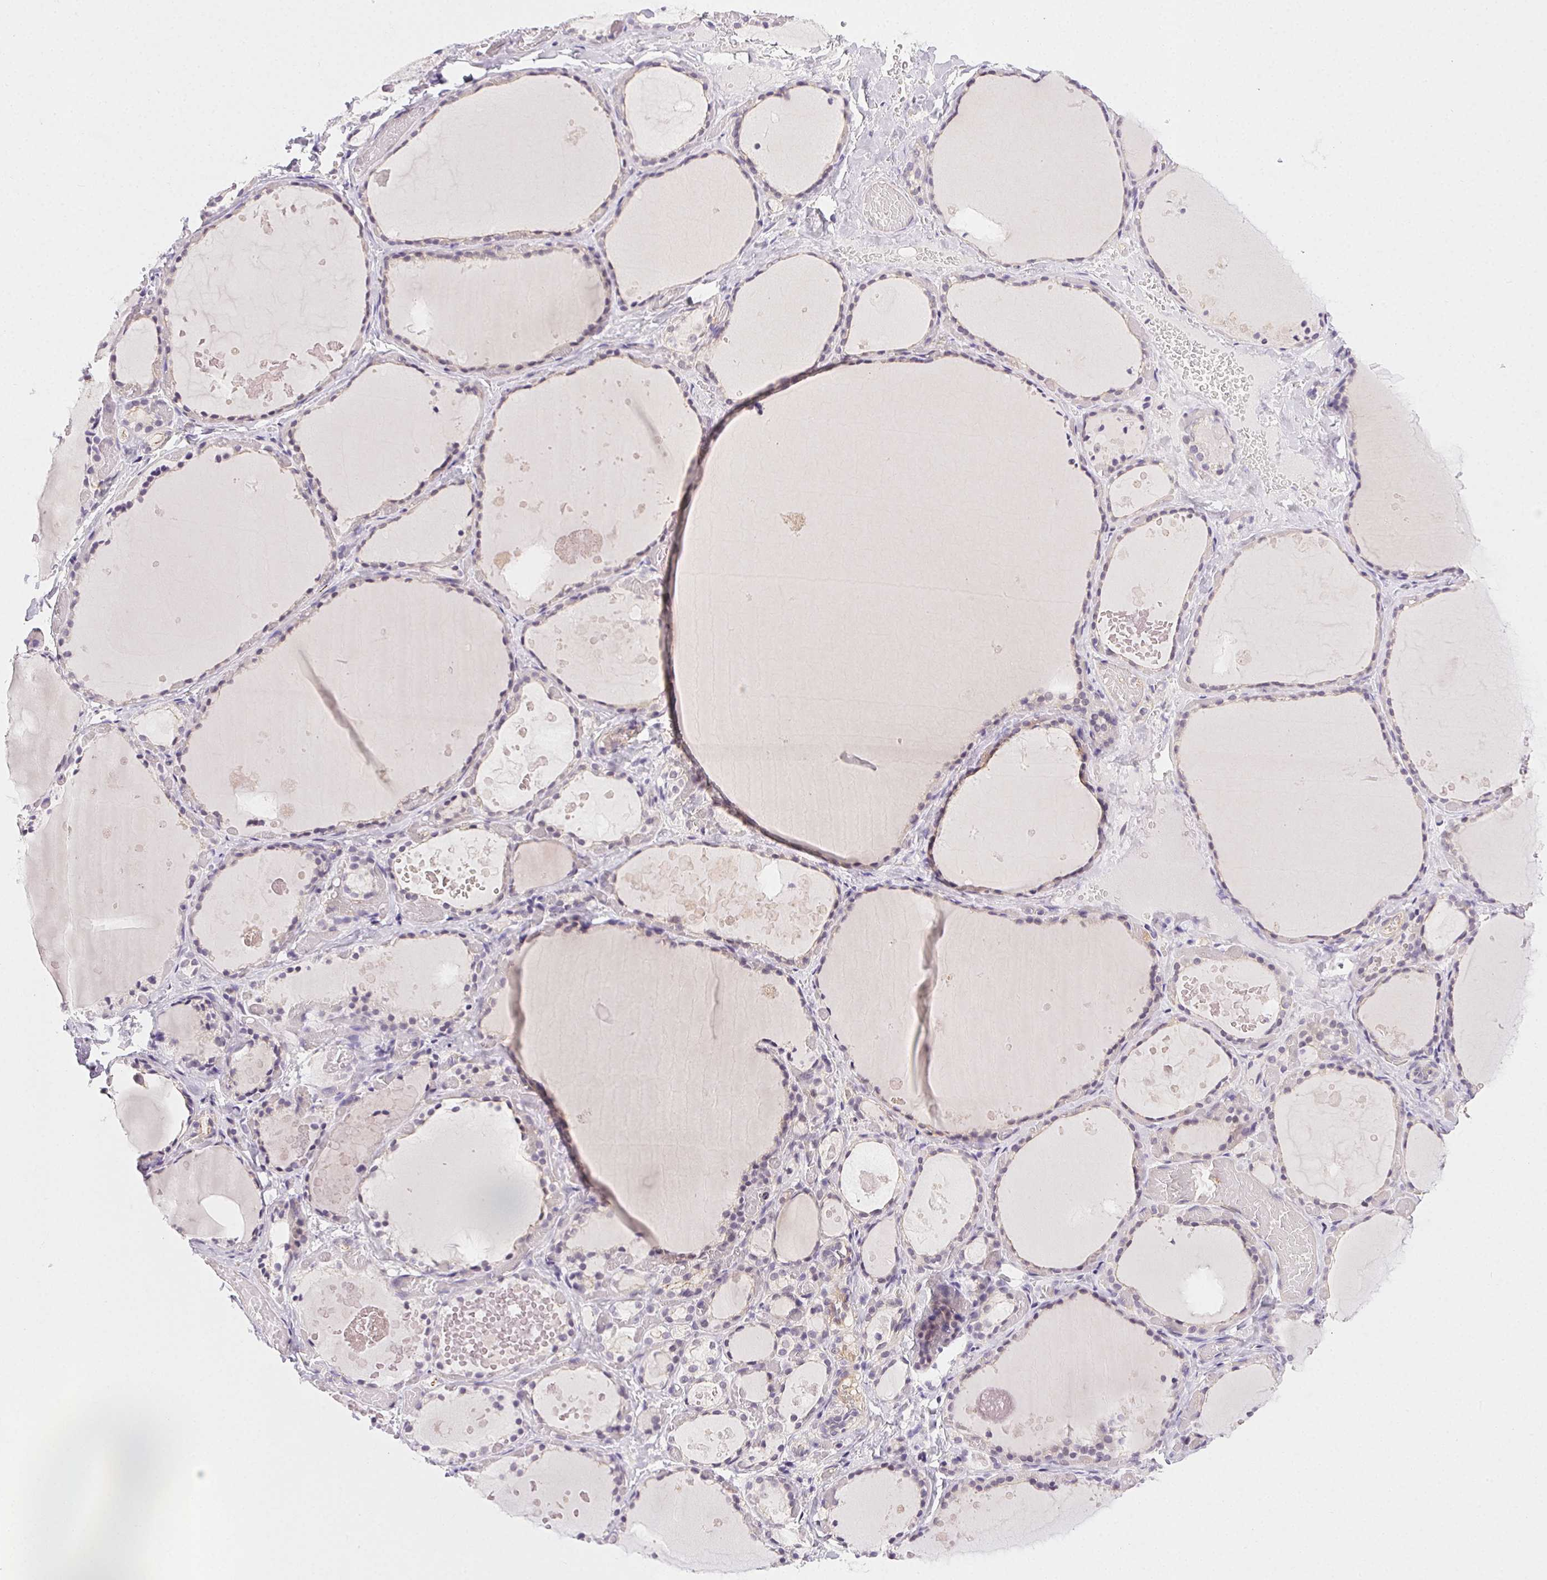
{"staining": {"intensity": "negative", "quantity": "none", "location": "none"}, "tissue": "thyroid gland", "cell_type": "Glandular cells", "image_type": "normal", "snomed": [{"axis": "morphology", "description": "Normal tissue, NOS"}, {"axis": "topography", "description": "Thyroid gland"}], "caption": "The immunohistochemistry image has no significant expression in glandular cells of thyroid gland. (Stains: DAB (3,3'-diaminobenzidine) IHC with hematoxylin counter stain, Microscopy: brightfield microscopy at high magnification).", "gene": "CSN1S1", "patient": {"sex": "female", "age": 56}}